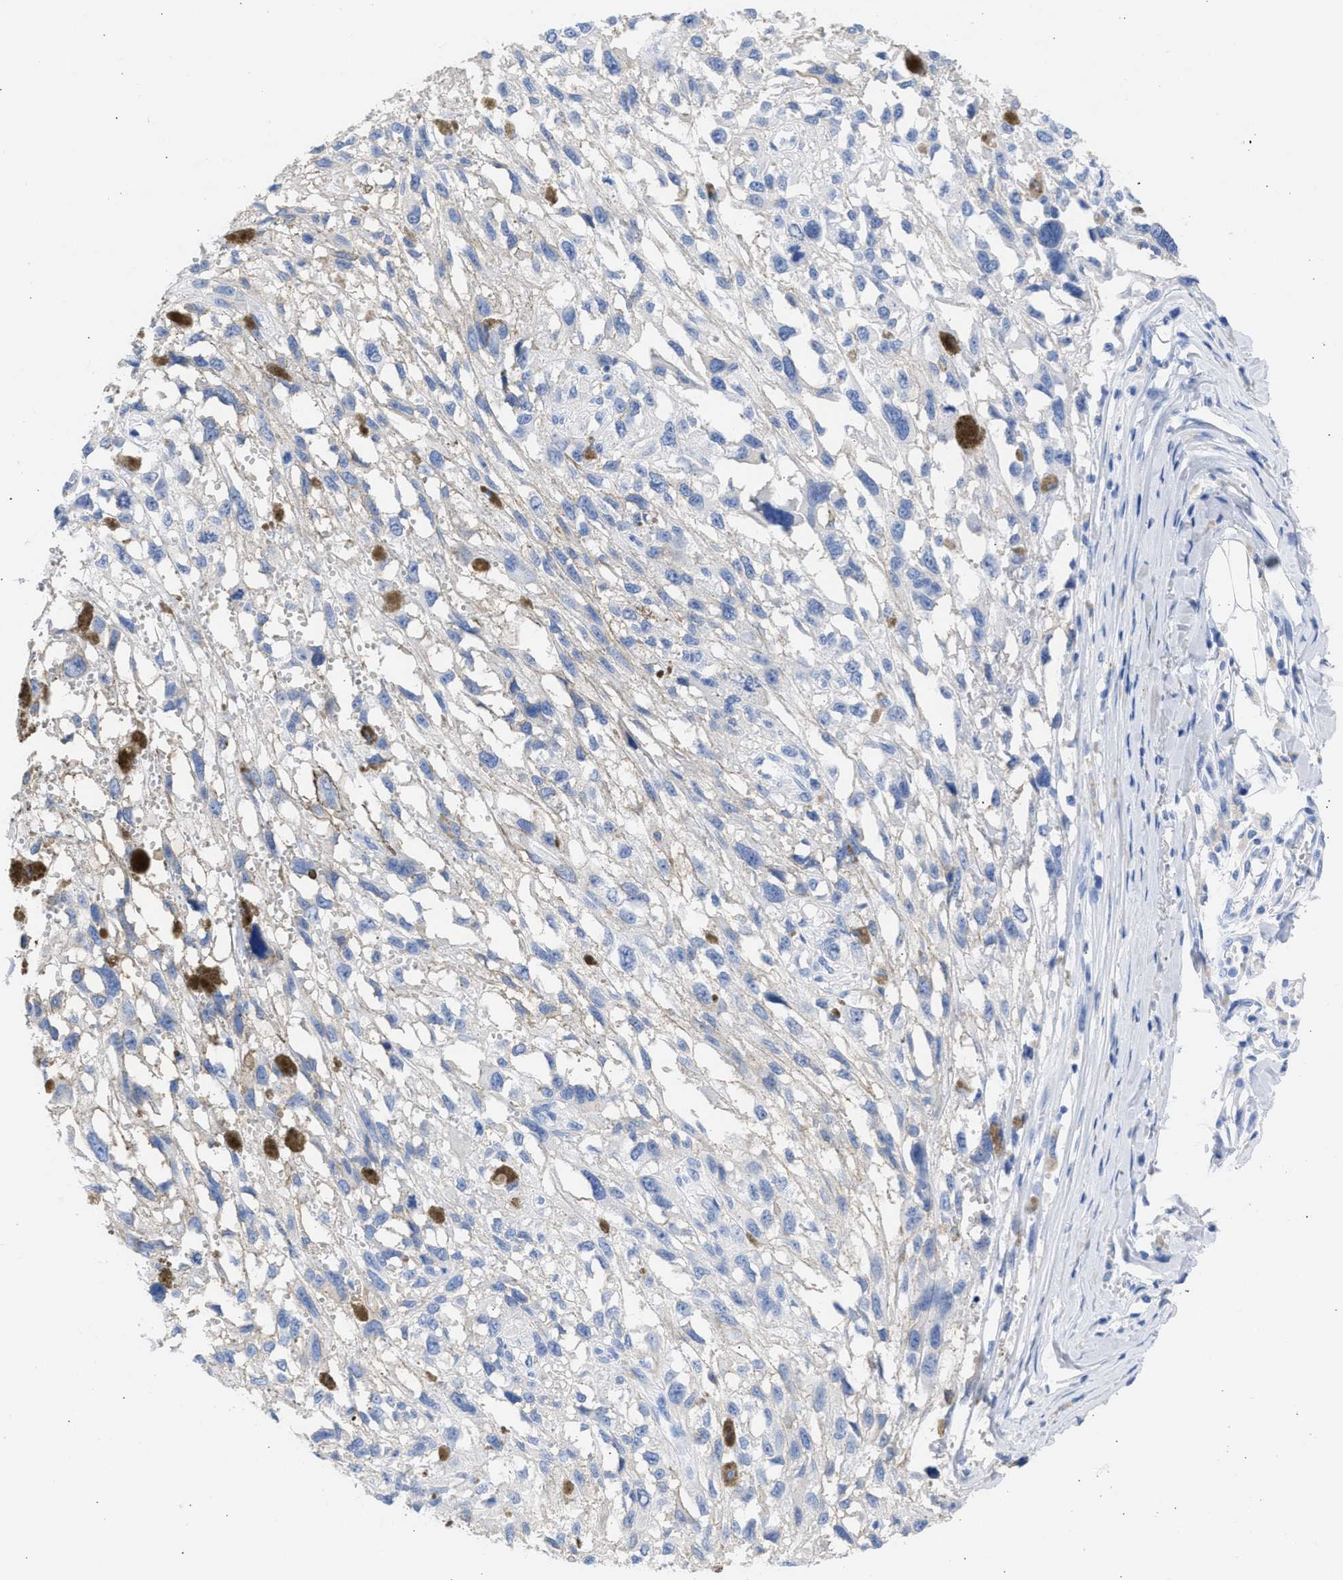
{"staining": {"intensity": "negative", "quantity": "none", "location": "none"}, "tissue": "melanoma", "cell_type": "Tumor cells", "image_type": "cancer", "snomed": [{"axis": "morphology", "description": "Malignant melanoma, Metastatic site"}, {"axis": "topography", "description": "Lymph node"}], "caption": "Protein analysis of melanoma reveals no significant expression in tumor cells.", "gene": "RSPH1", "patient": {"sex": "male", "age": 59}}